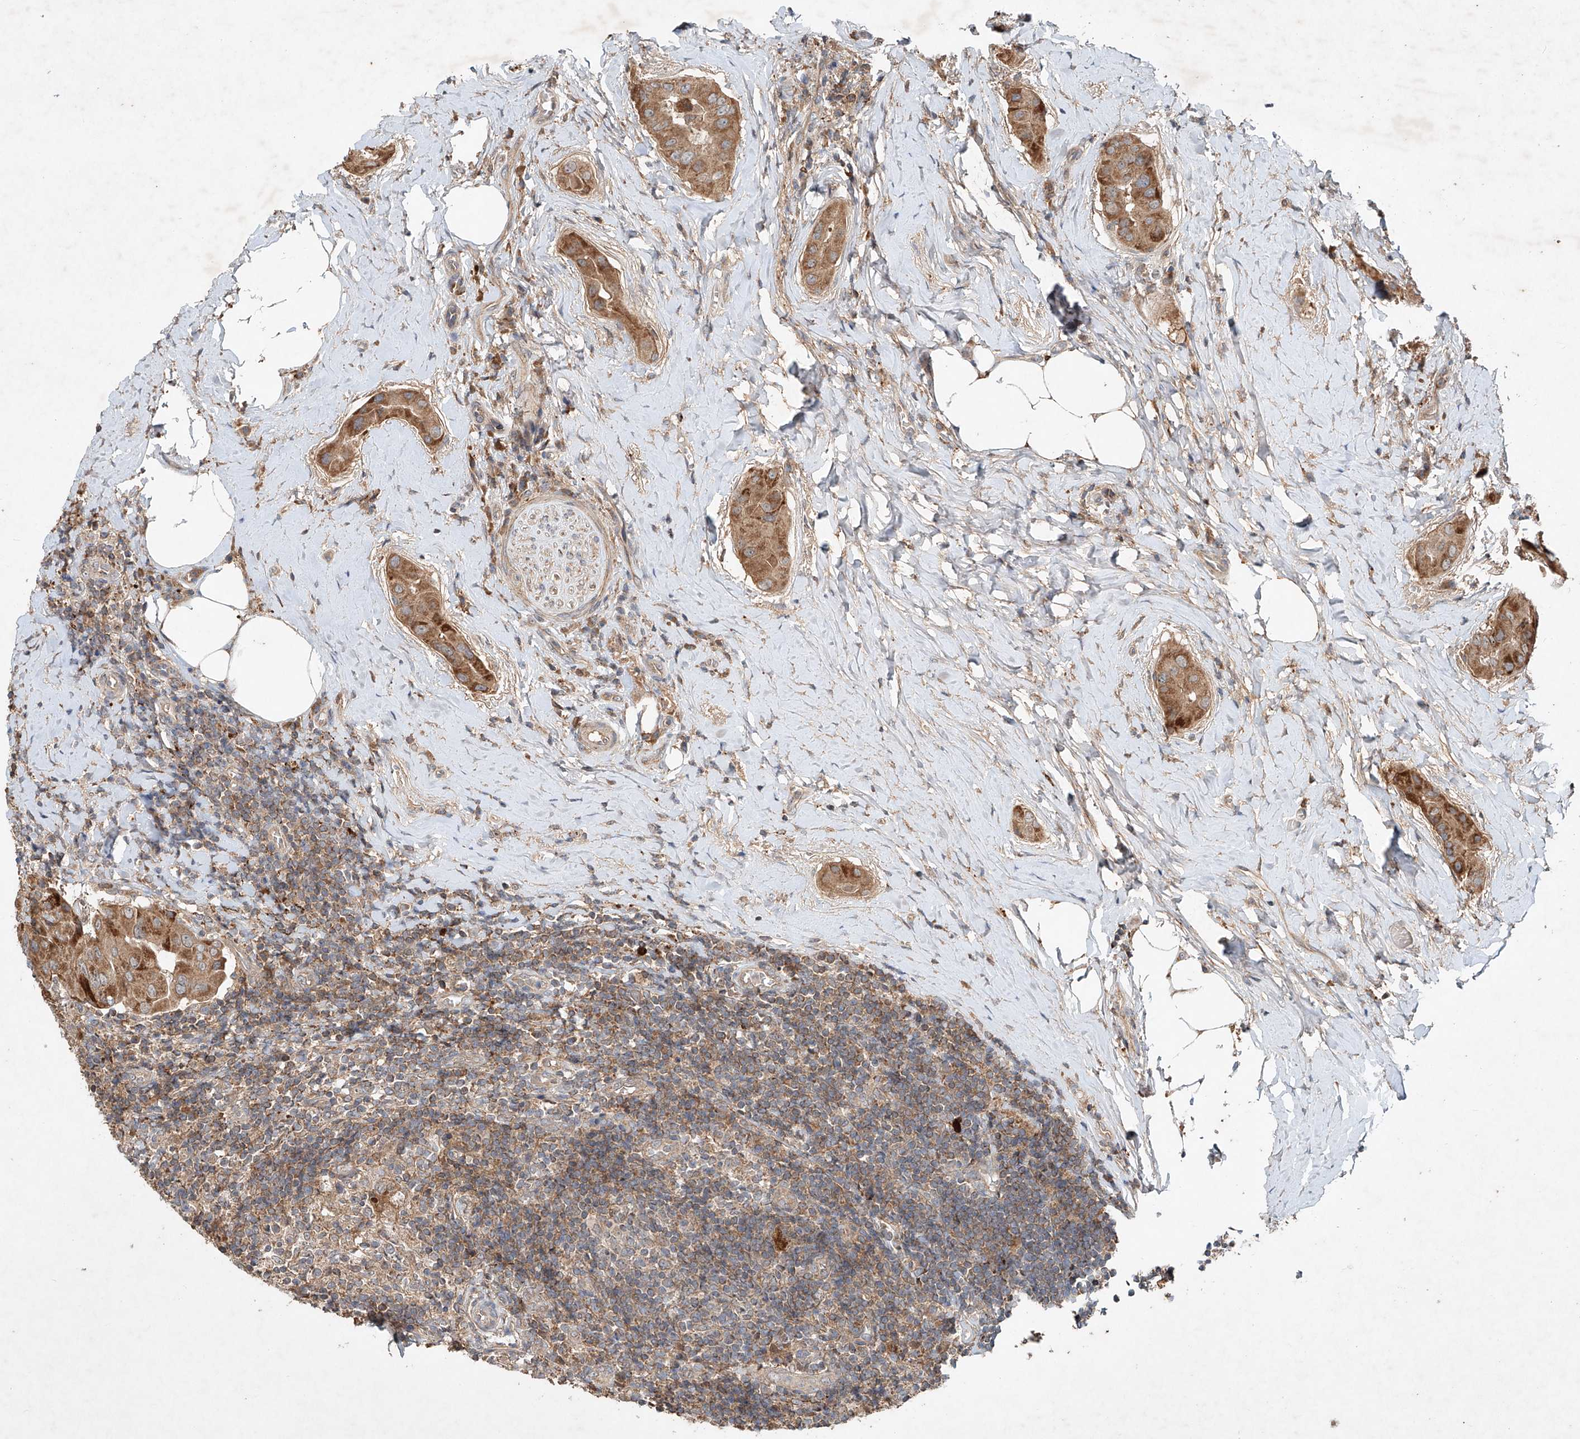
{"staining": {"intensity": "moderate", "quantity": ">75%", "location": "cytoplasmic/membranous"}, "tissue": "thyroid cancer", "cell_type": "Tumor cells", "image_type": "cancer", "snomed": [{"axis": "morphology", "description": "Papillary adenocarcinoma, NOS"}, {"axis": "topography", "description": "Thyroid gland"}], "caption": "This image shows thyroid cancer (papillary adenocarcinoma) stained with immunohistochemistry (IHC) to label a protein in brown. The cytoplasmic/membranous of tumor cells show moderate positivity for the protein. Nuclei are counter-stained blue.", "gene": "IER5", "patient": {"sex": "male", "age": 33}}